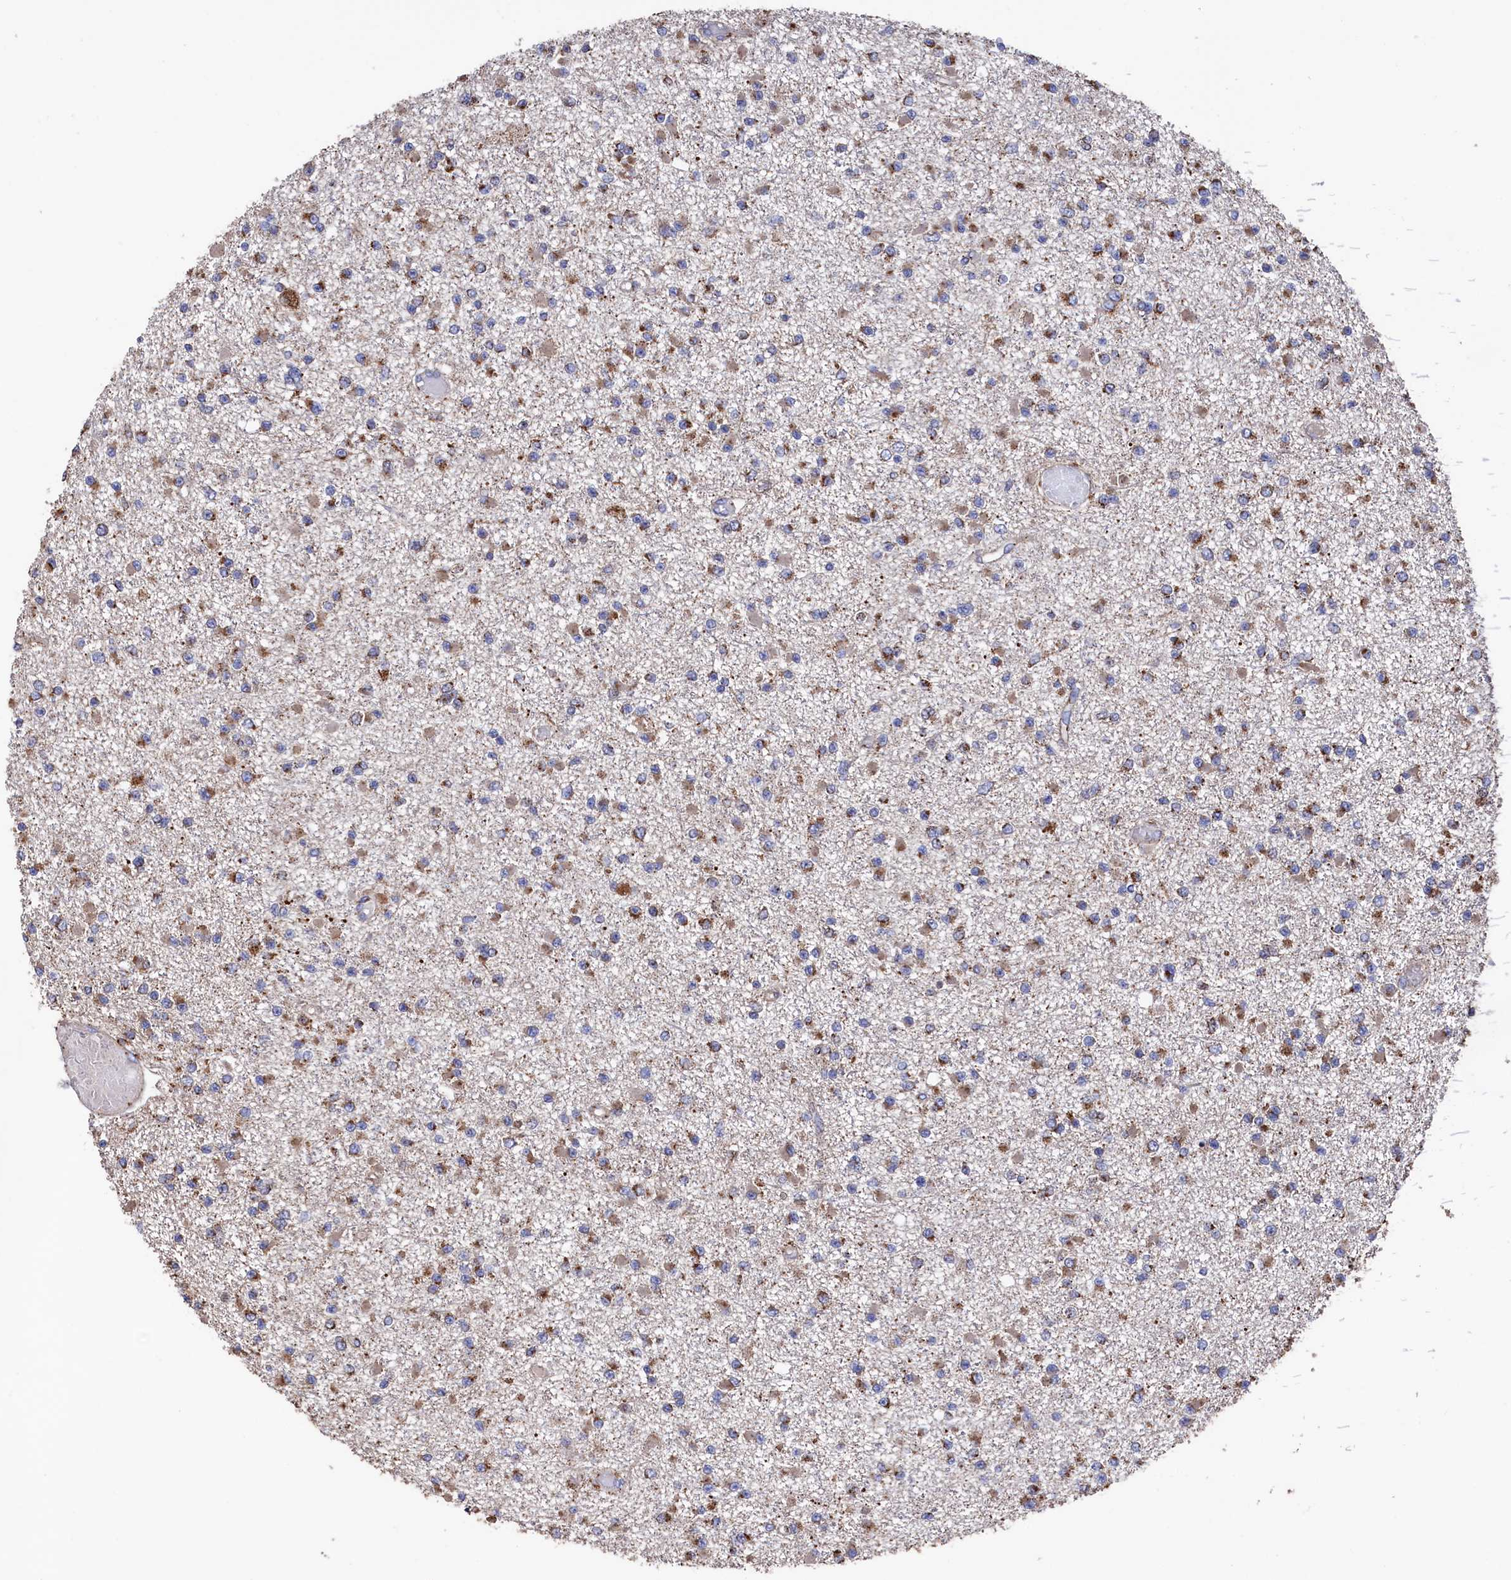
{"staining": {"intensity": "moderate", "quantity": ">75%", "location": "cytoplasmic/membranous"}, "tissue": "glioma", "cell_type": "Tumor cells", "image_type": "cancer", "snomed": [{"axis": "morphology", "description": "Glioma, malignant, Low grade"}, {"axis": "topography", "description": "Brain"}], "caption": "An image of human glioma stained for a protein shows moderate cytoplasmic/membranous brown staining in tumor cells.", "gene": "PRRC1", "patient": {"sex": "female", "age": 22}}